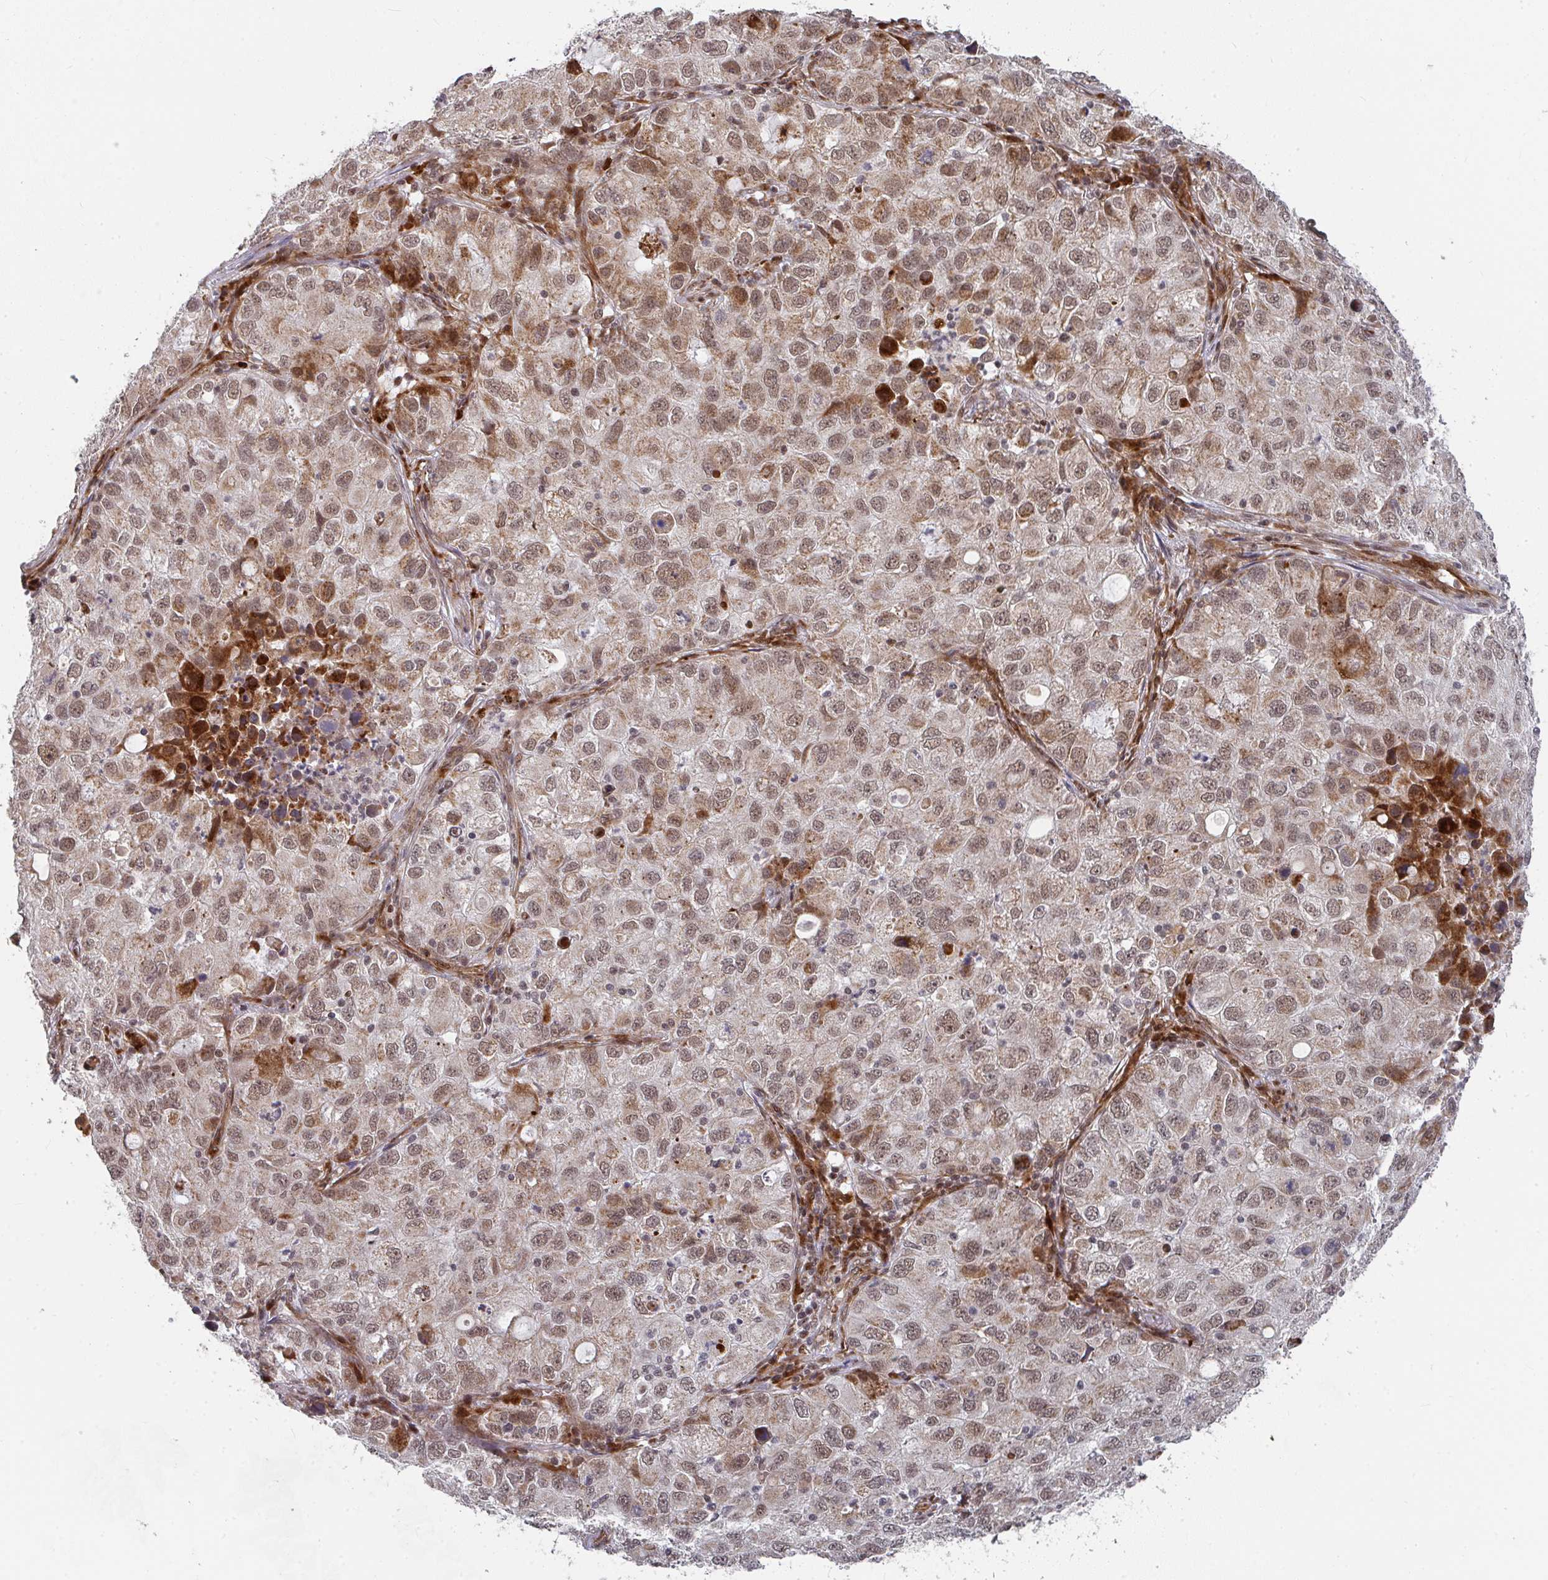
{"staining": {"intensity": "moderate", "quantity": ">75%", "location": "cytoplasmic/membranous,nuclear"}, "tissue": "lung cancer", "cell_type": "Tumor cells", "image_type": "cancer", "snomed": [{"axis": "morphology", "description": "Normal morphology"}, {"axis": "morphology", "description": "Adenocarcinoma, NOS"}, {"axis": "topography", "description": "Lymph node"}, {"axis": "topography", "description": "Lung"}], "caption": "Protein positivity by immunohistochemistry reveals moderate cytoplasmic/membranous and nuclear positivity in about >75% of tumor cells in adenocarcinoma (lung). (DAB (3,3'-diaminobenzidine) = brown stain, brightfield microscopy at high magnification).", "gene": "RBBP5", "patient": {"sex": "female", "age": 51}}